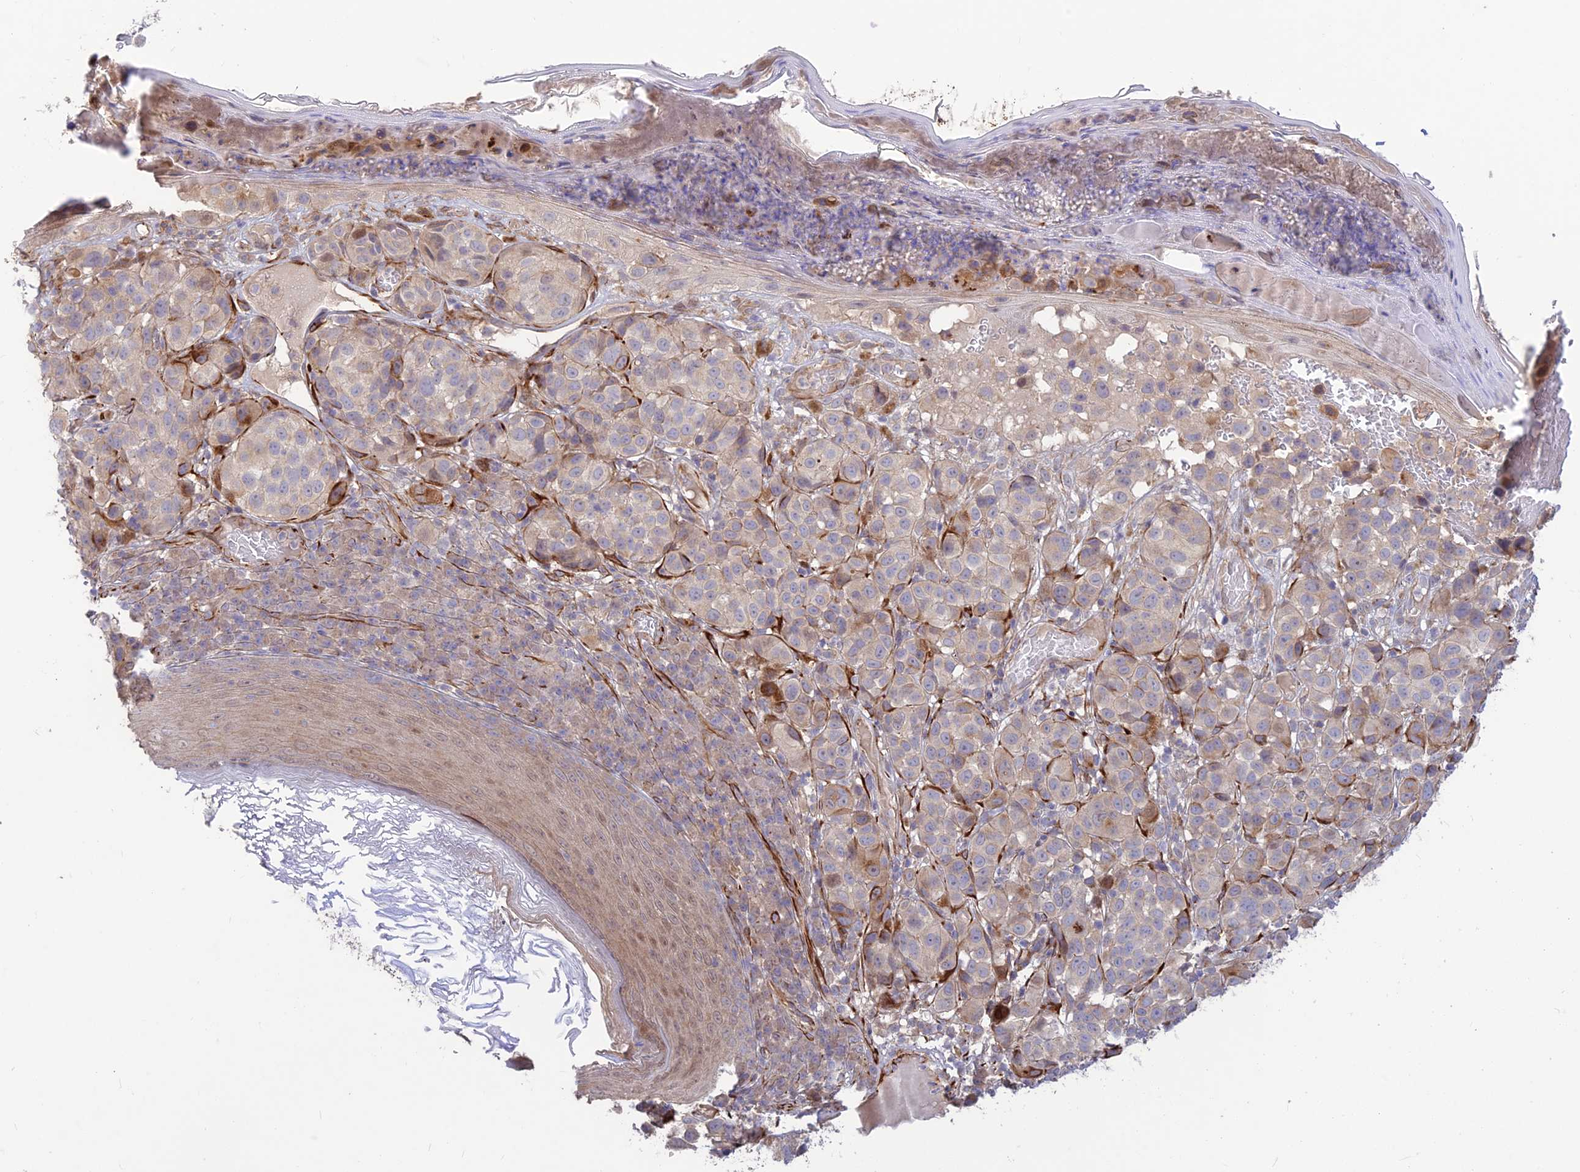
{"staining": {"intensity": "weak", "quantity": "<25%", "location": "cytoplasmic/membranous"}, "tissue": "melanoma", "cell_type": "Tumor cells", "image_type": "cancer", "snomed": [{"axis": "morphology", "description": "Malignant melanoma, NOS"}, {"axis": "topography", "description": "Skin"}], "caption": "Tumor cells show no significant protein expression in melanoma.", "gene": "ST8SIA5", "patient": {"sex": "male", "age": 38}}